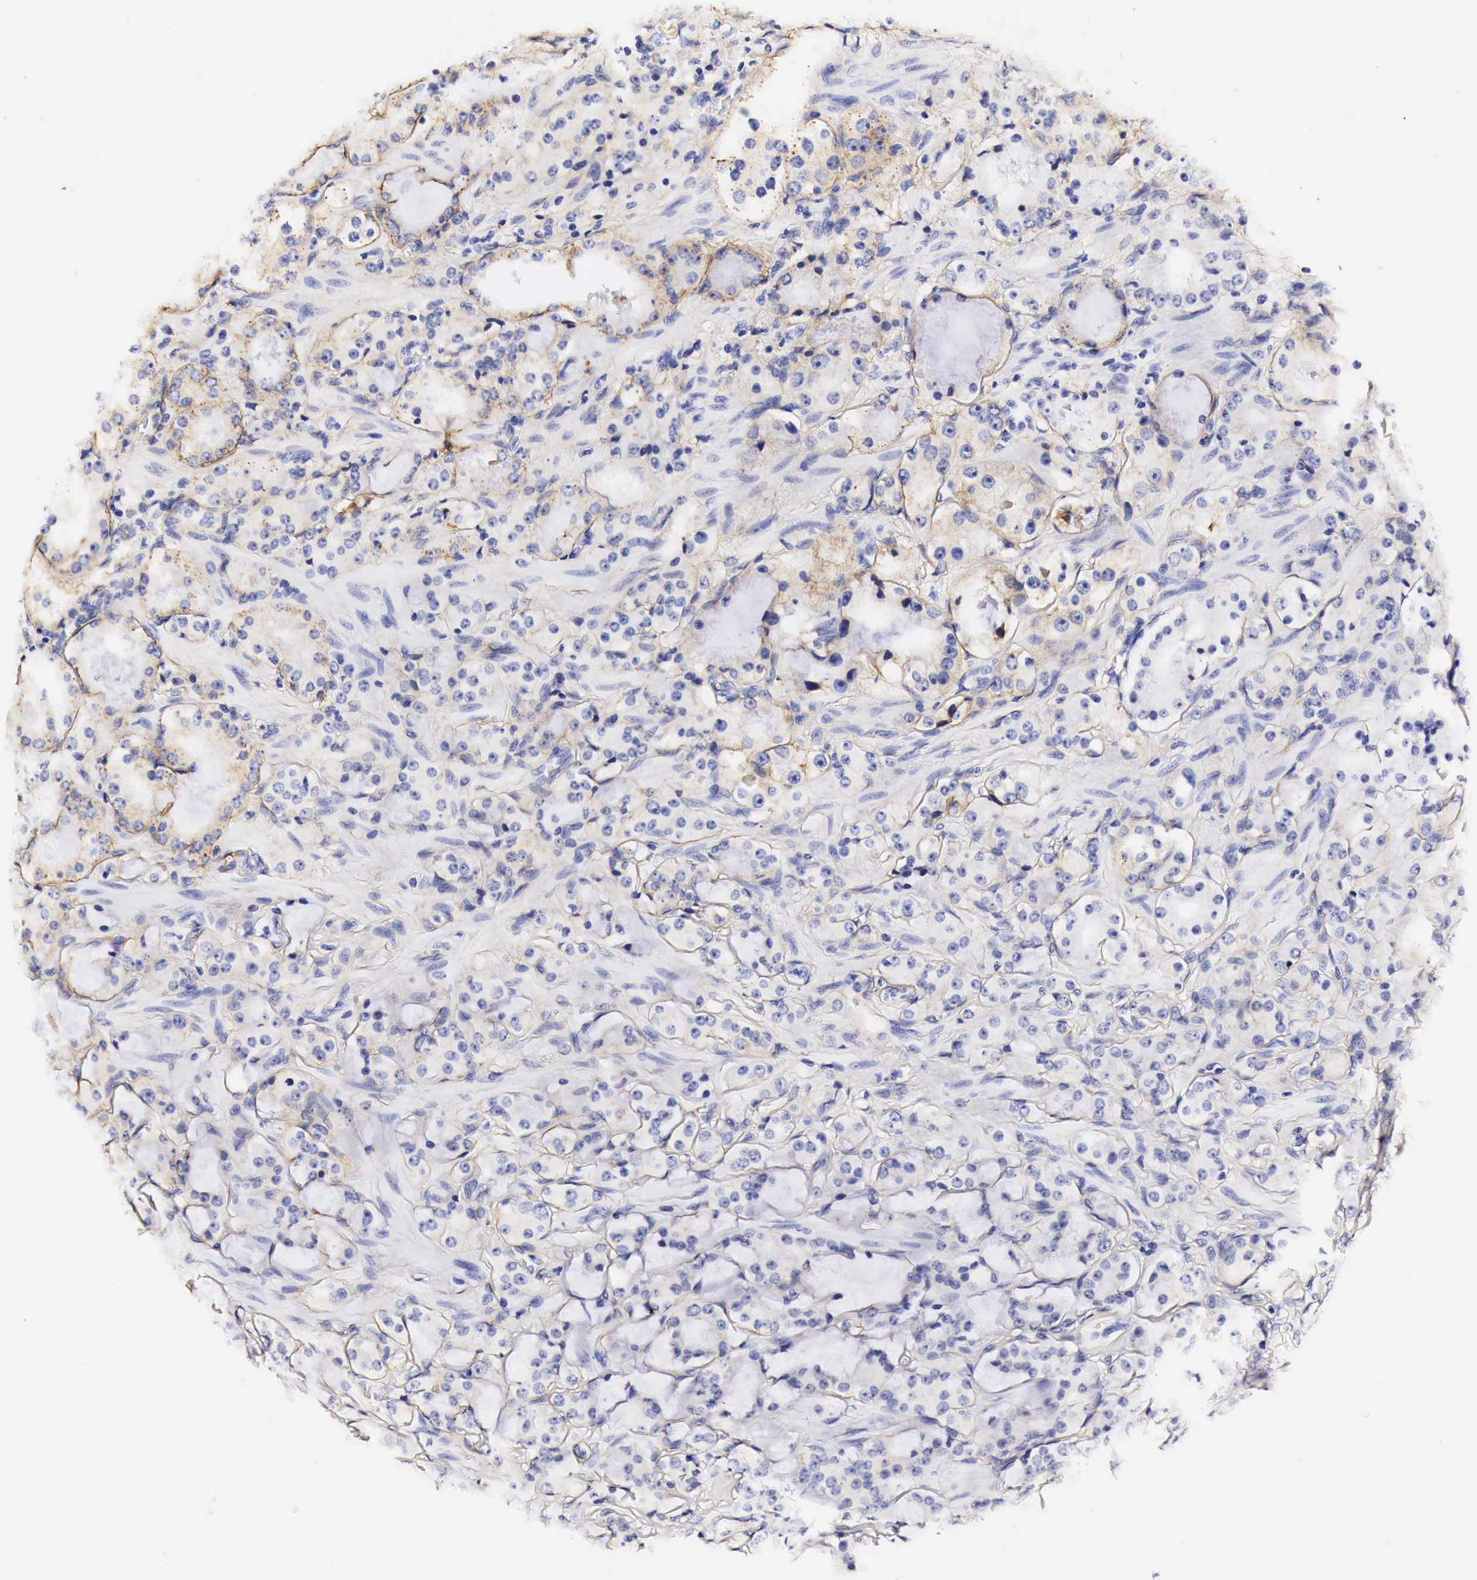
{"staining": {"intensity": "weak", "quantity": "25%-75%", "location": "cytoplasmic/membranous"}, "tissue": "prostate cancer", "cell_type": "Tumor cells", "image_type": "cancer", "snomed": [{"axis": "morphology", "description": "Adenocarcinoma, Medium grade"}, {"axis": "topography", "description": "Prostate"}], "caption": "Immunohistochemistry staining of prostate cancer, which exhibits low levels of weak cytoplasmic/membranous expression in approximately 25%-75% of tumor cells indicating weak cytoplasmic/membranous protein positivity. The staining was performed using DAB (brown) for protein detection and nuclei were counterstained in hematoxylin (blue).", "gene": "EGFR", "patient": {"sex": "male", "age": 73}}